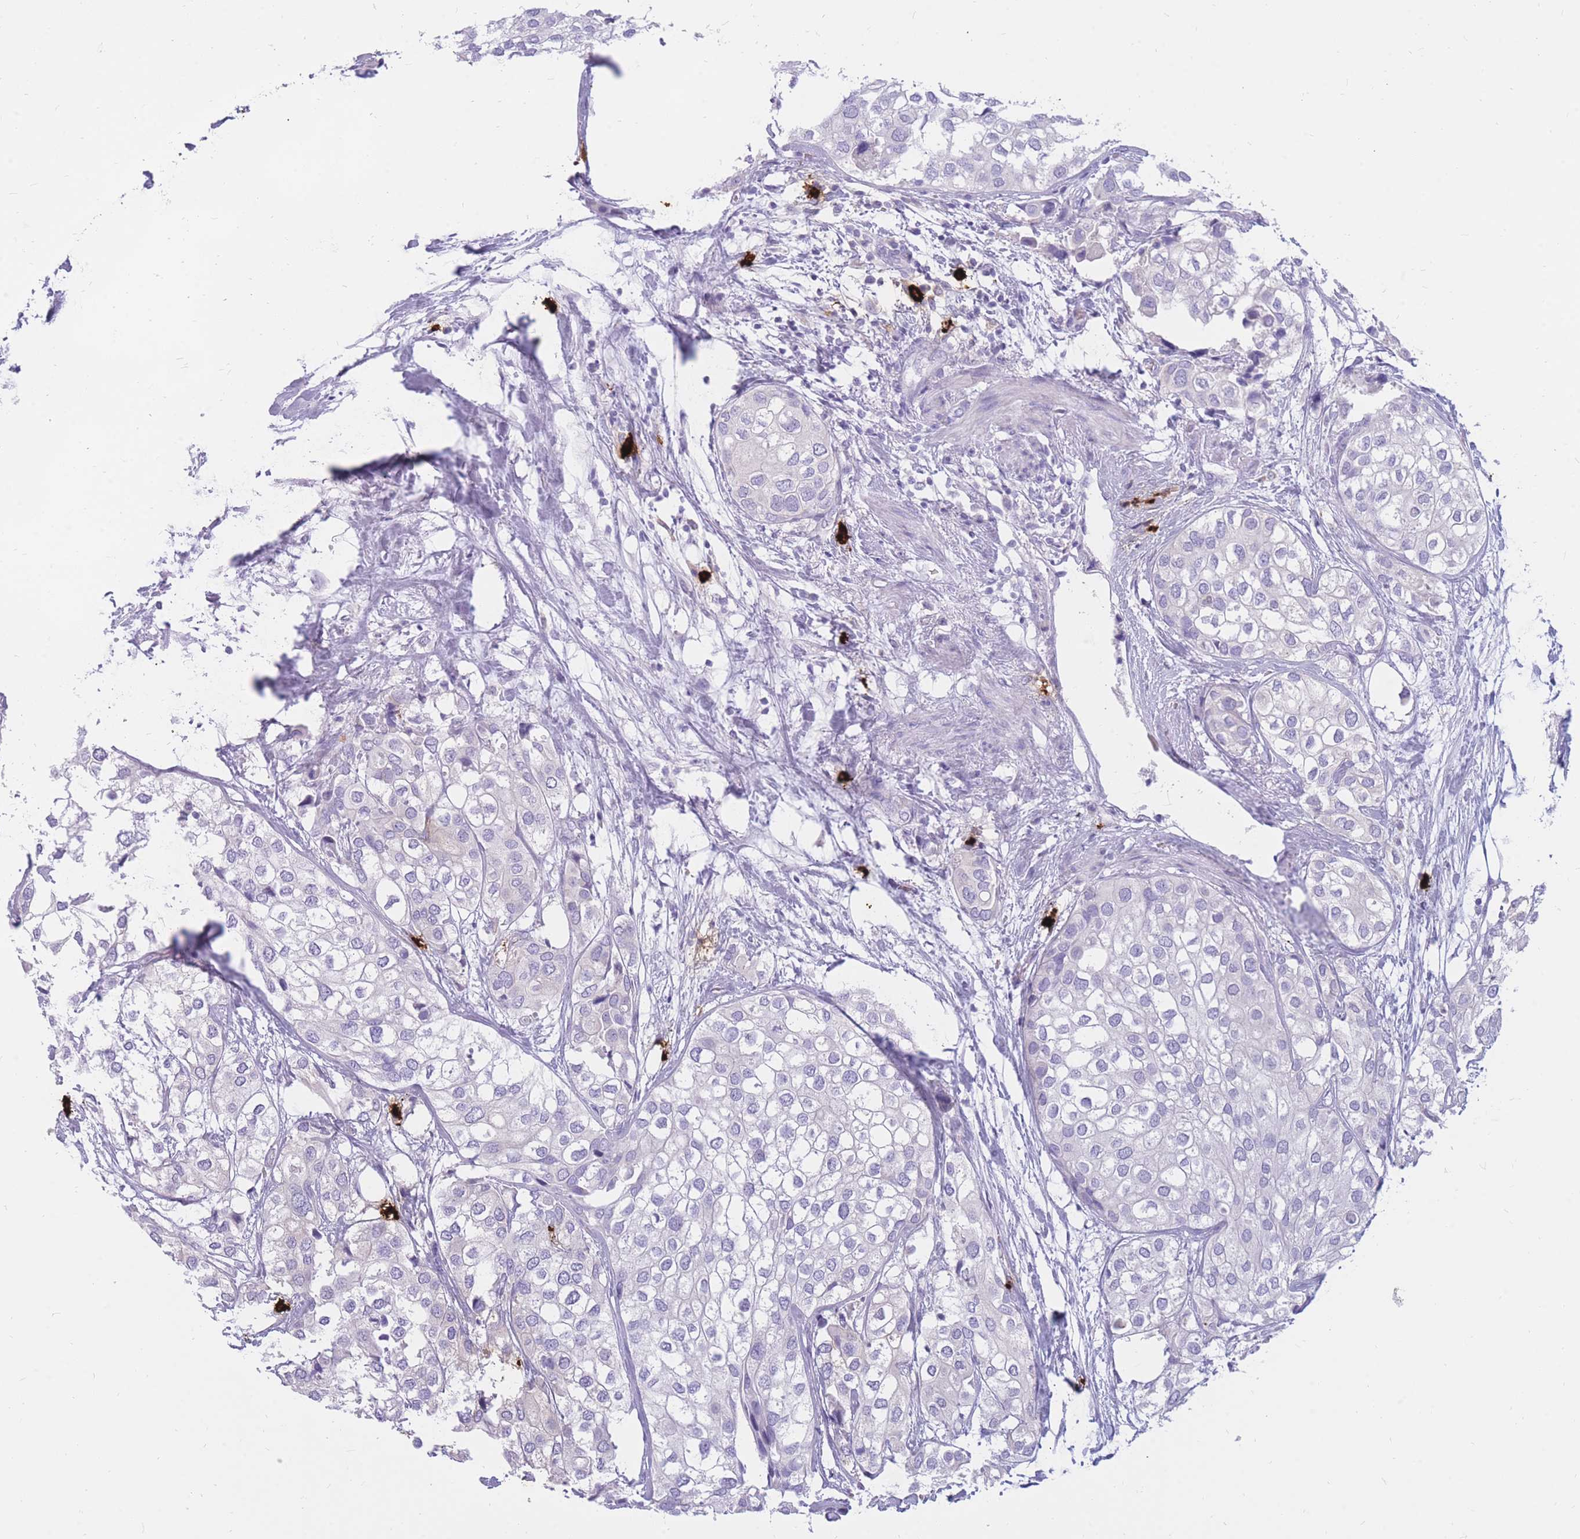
{"staining": {"intensity": "negative", "quantity": "none", "location": "none"}, "tissue": "urothelial cancer", "cell_type": "Tumor cells", "image_type": "cancer", "snomed": [{"axis": "morphology", "description": "Urothelial carcinoma, High grade"}, {"axis": "topography", "description": "Urinary bladder"}], "caption": "Tumor cells are negative for brown protein staining in urothelial cancer.", "gene": "TPSAB1", "patient": {"sex": "male", "age": 64}}